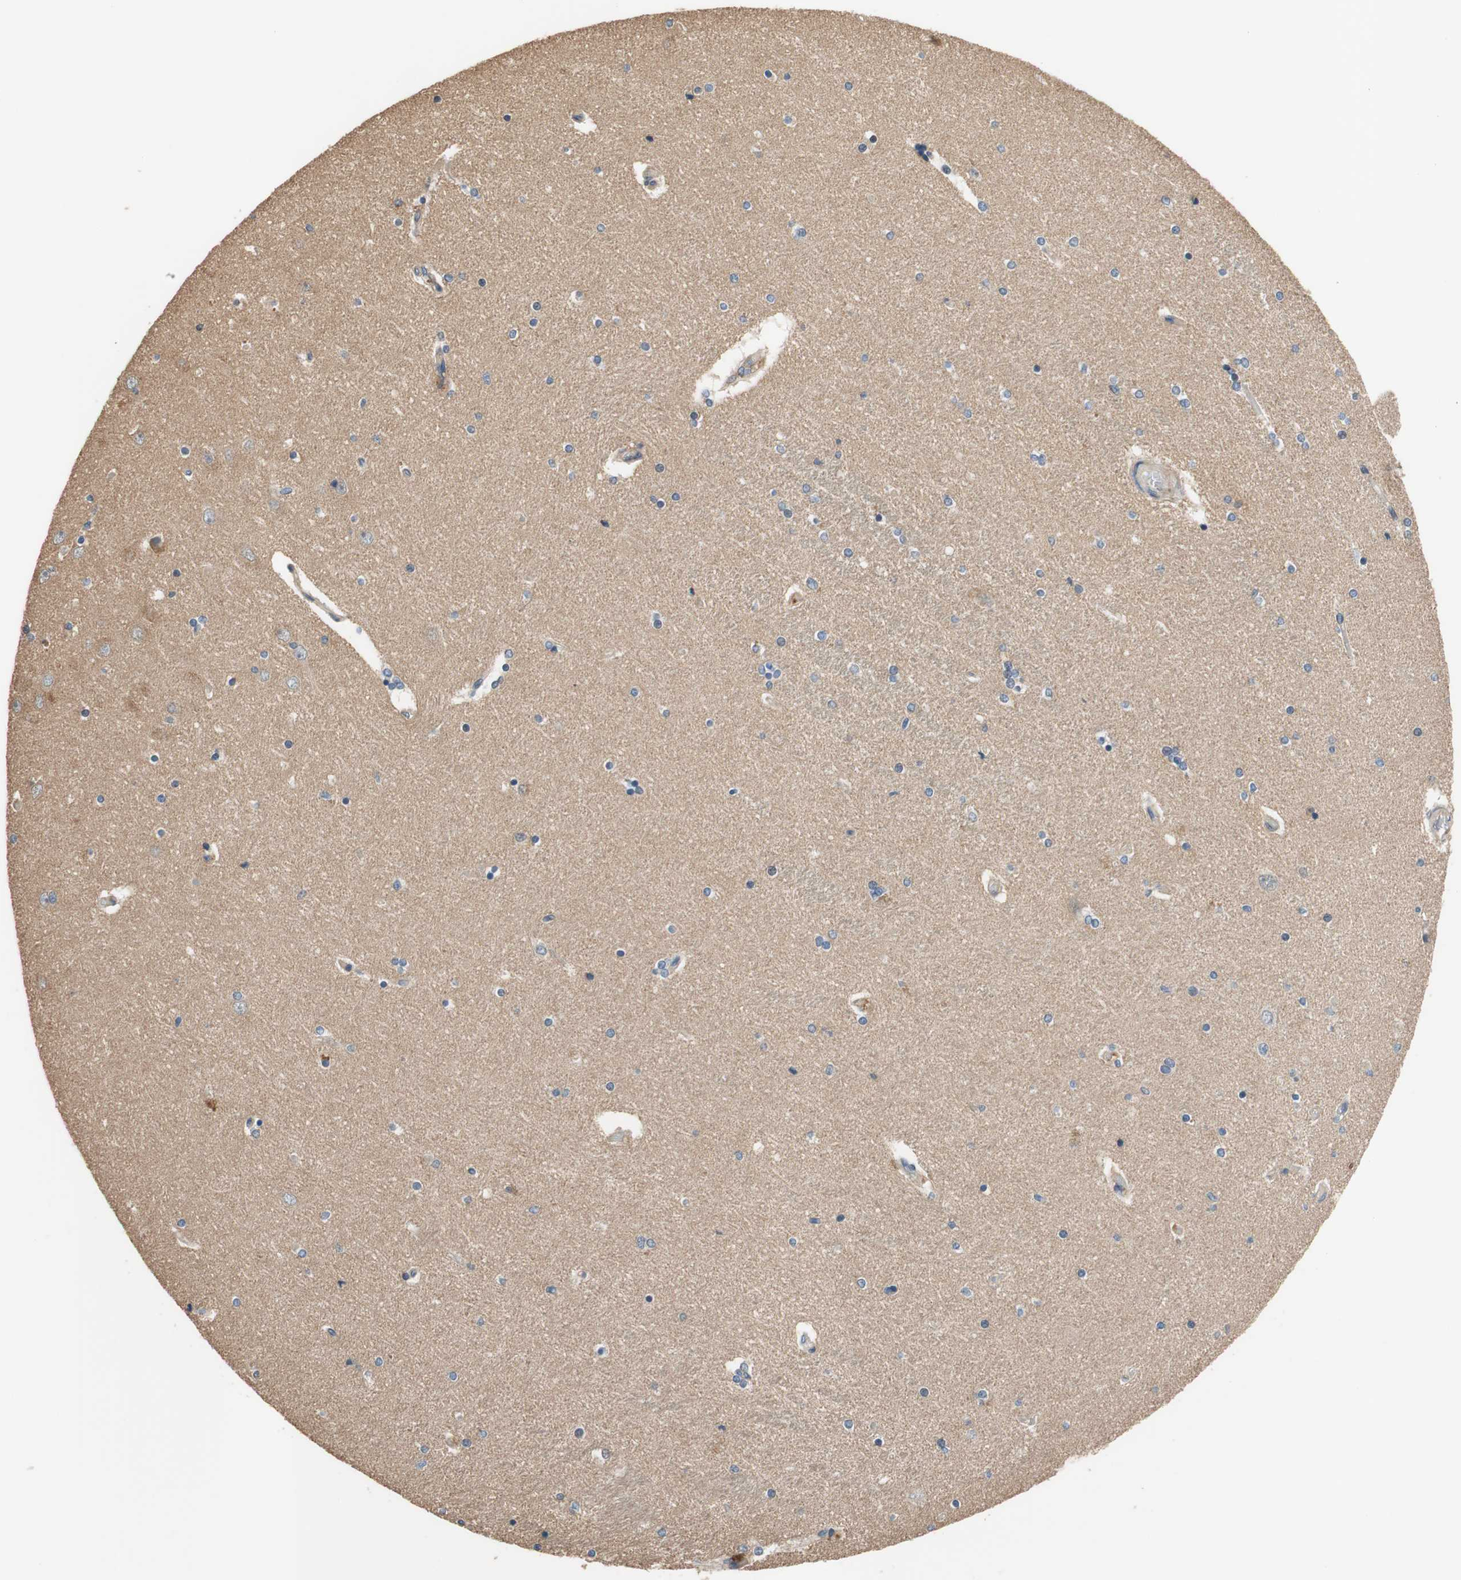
{"staining": {"intensity": "negative", "quantity": "none", "location": "none"}, "tissue": "hippocampus", "cell_type": "Glial cells", "image_type": "normal", "snomed": [{"axis": "morphology", "description": "Normal tissue, NOS"}, {"axis": "topography", "description": "Hippocampus"}], "caption": "IHC photomicrograph of normal hippocampus stained for a protein (brown), which reveals no positivity in glial cells.", "gene": "CALML3", "patient": {"sex": "female", "age": 54}}